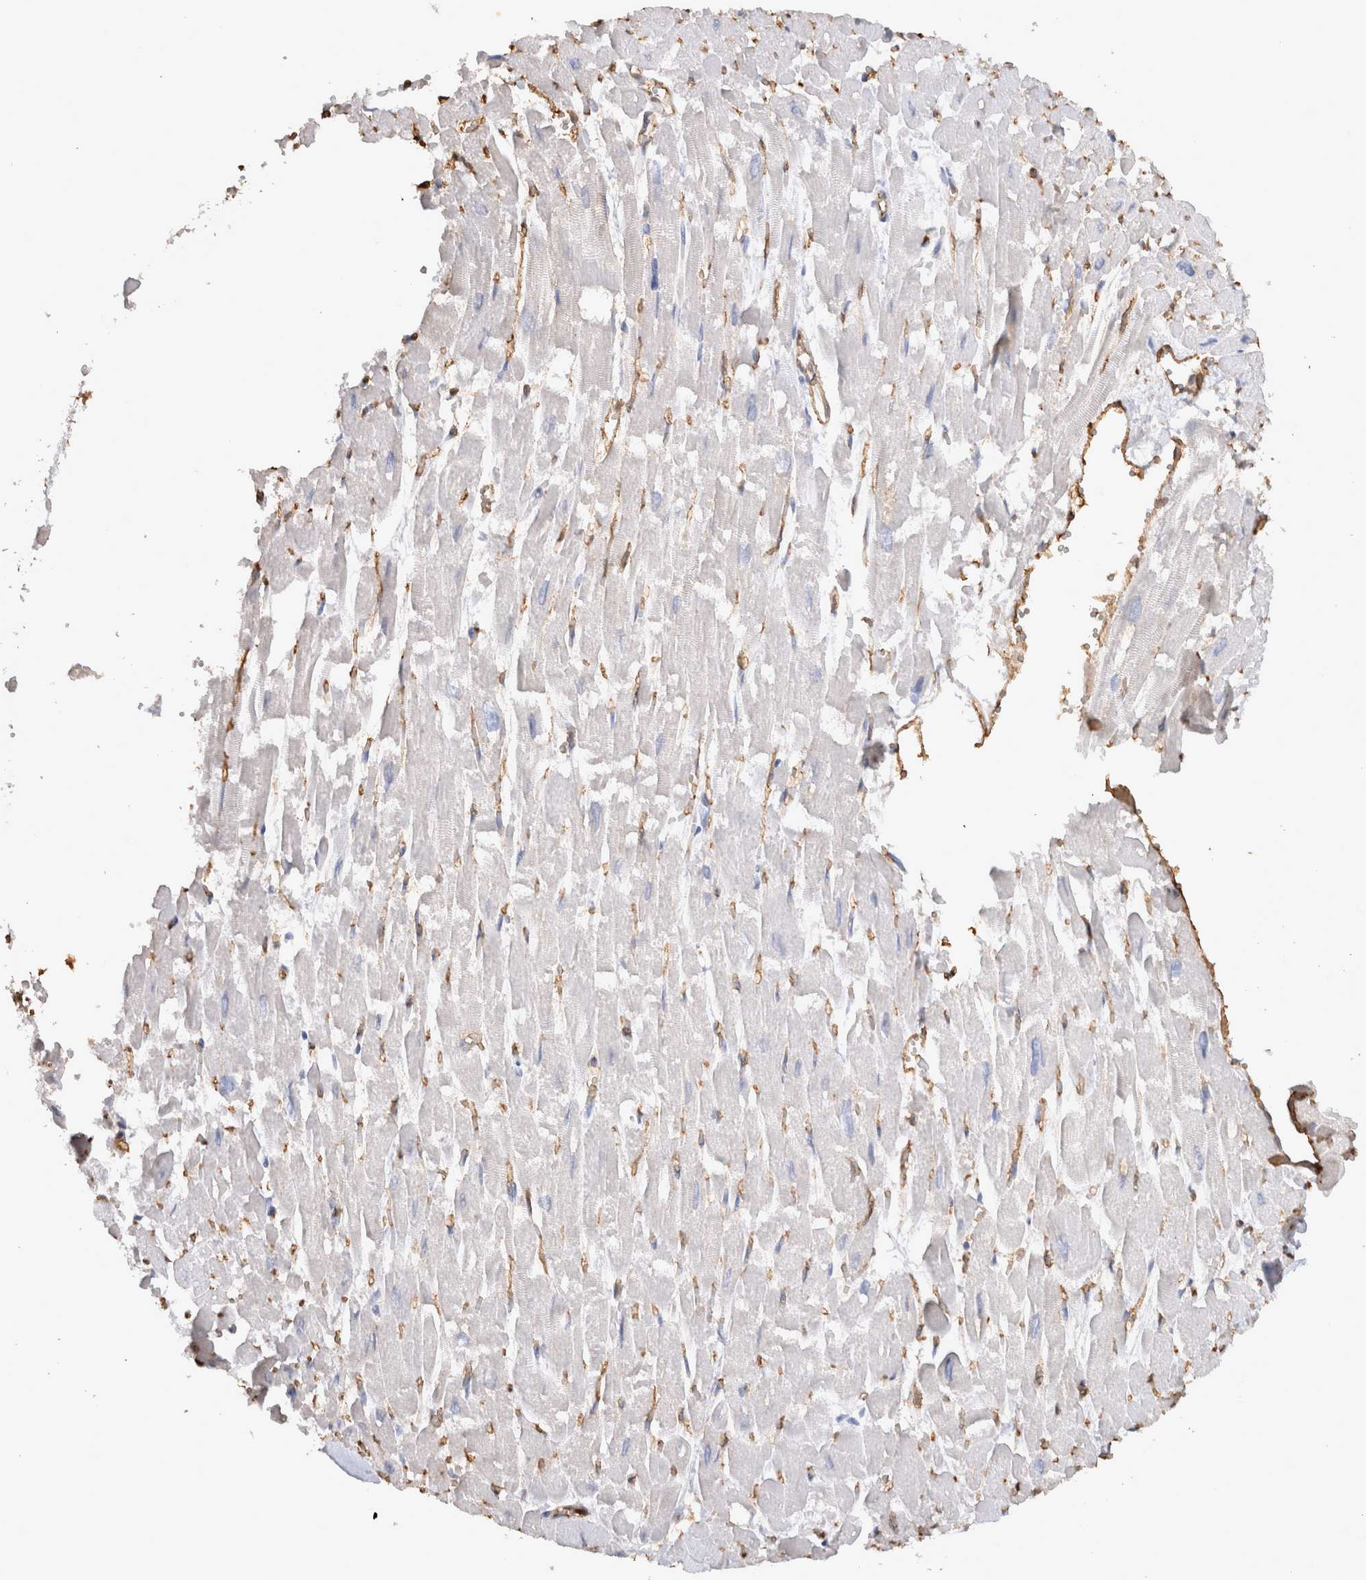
{"staining": {"intensity": "negative", "quantity": "none", "location": "none"}, "tissue": "heart muscle", "cell_type": "Cardiomyocytes", "image_type": "normal", "snomed": [{"axis": "morphology", "description": "Normal tissue, NOS"}, {"axis": "topography", "description": "Heart"}], "caption": "High power microscopy photomicrograph of an immunohistochemistry (IHC) micrograph of benign heart muscle, revealing no significant expression in cardiomyocytes.", "gene": "IL17RC", "patient": {"sex": "male", "age": 54}}